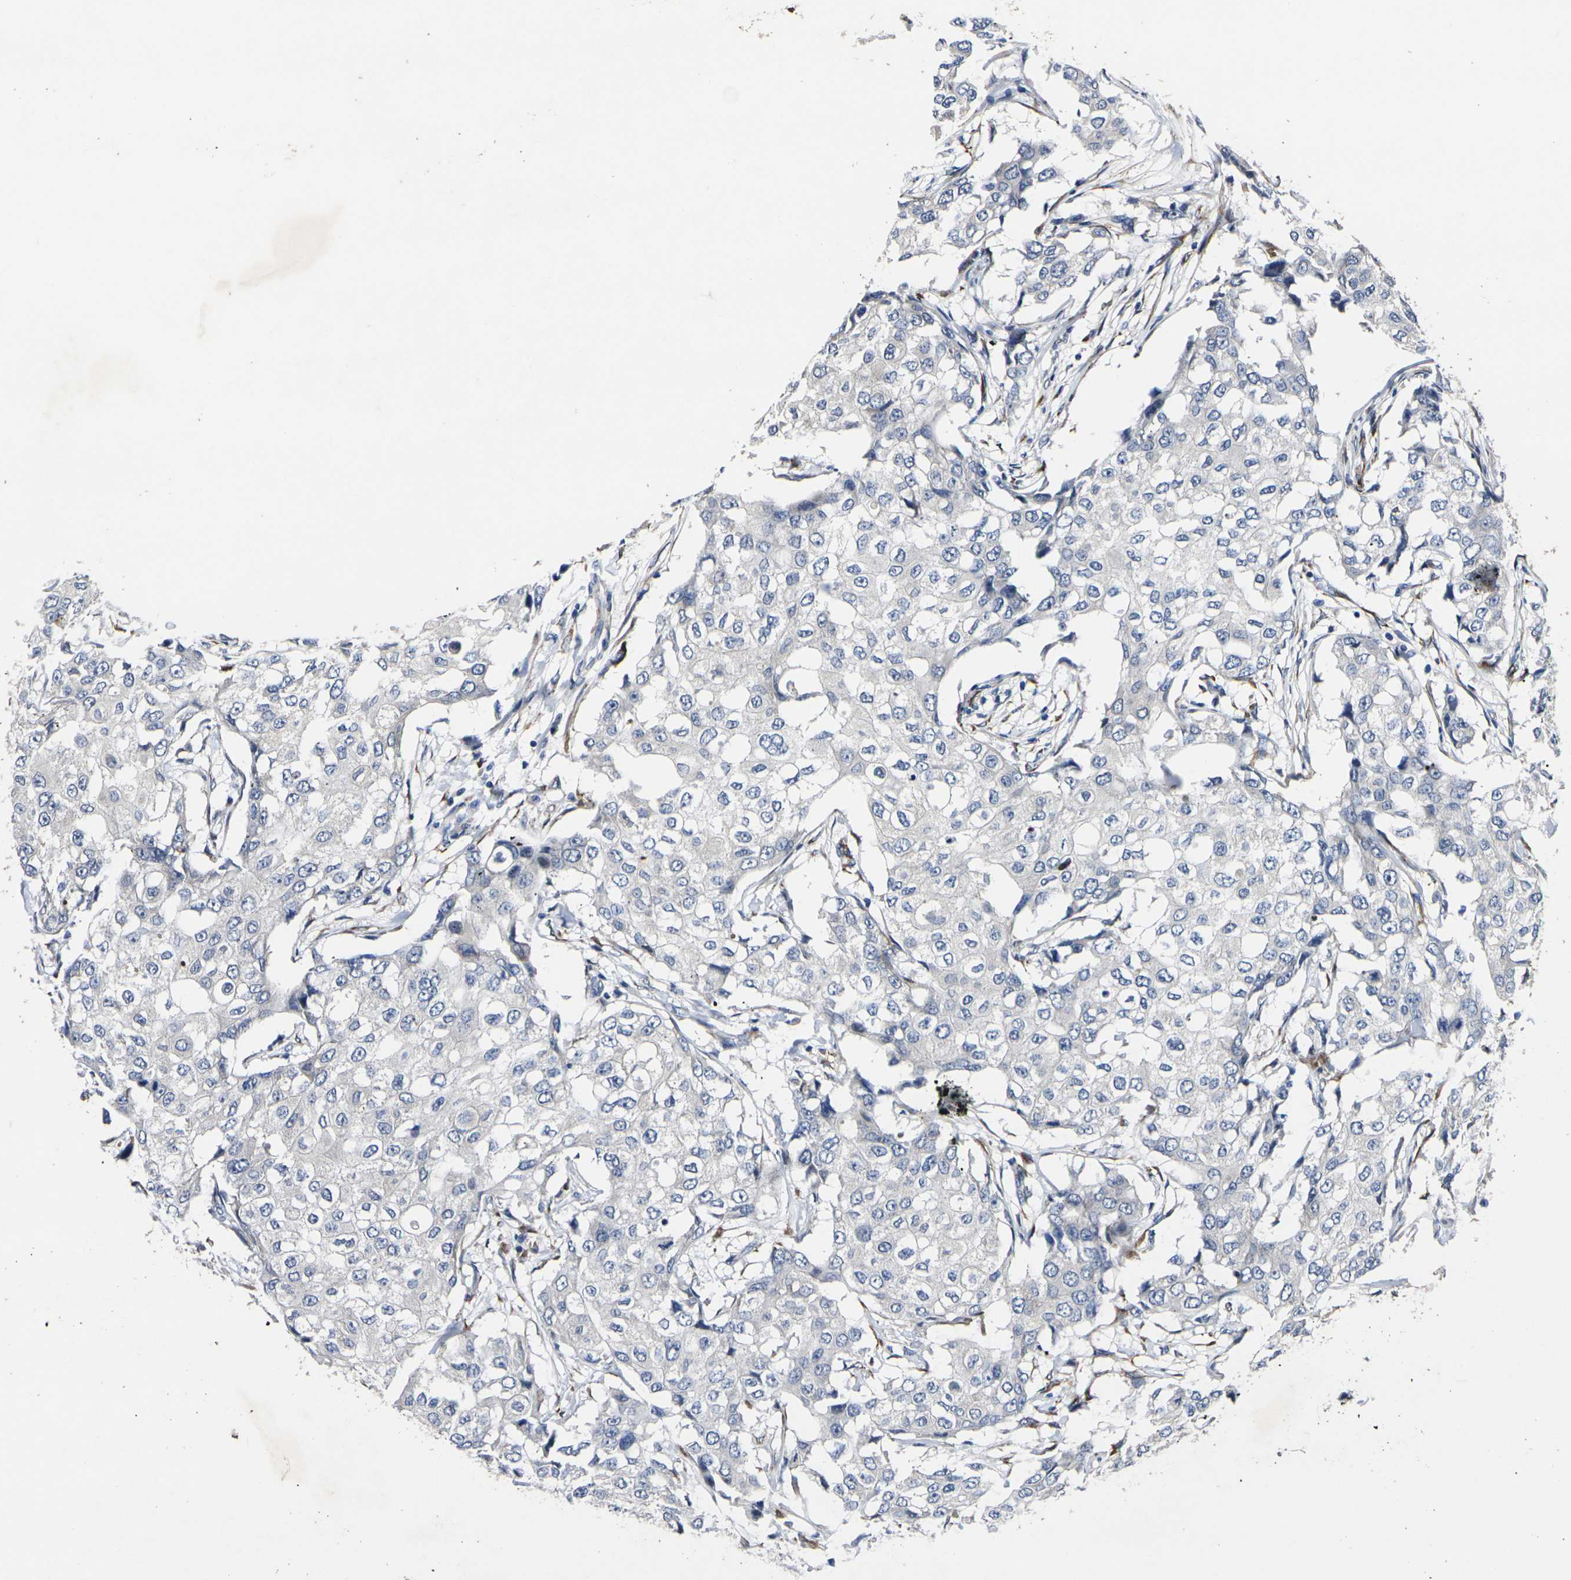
{"staining": {"intensity": "negative", "quantity": "none", "location": "none"}, "tissue": "breast cancer", "cell_type": "Tumor cells", "image_type": "cancer", "snomed": [{"axis": "morphology", "description": "Duct carcinoma"}, {"axis": "topography", "description": "Breast"}], "caption": "Human breast infiltrating ductal carcinoma stained for a protein using immunohistochemistry shows no expression in tumor cells.", "gene": "CYP2C8", "patient": {"sex": "female", "age": 27}}